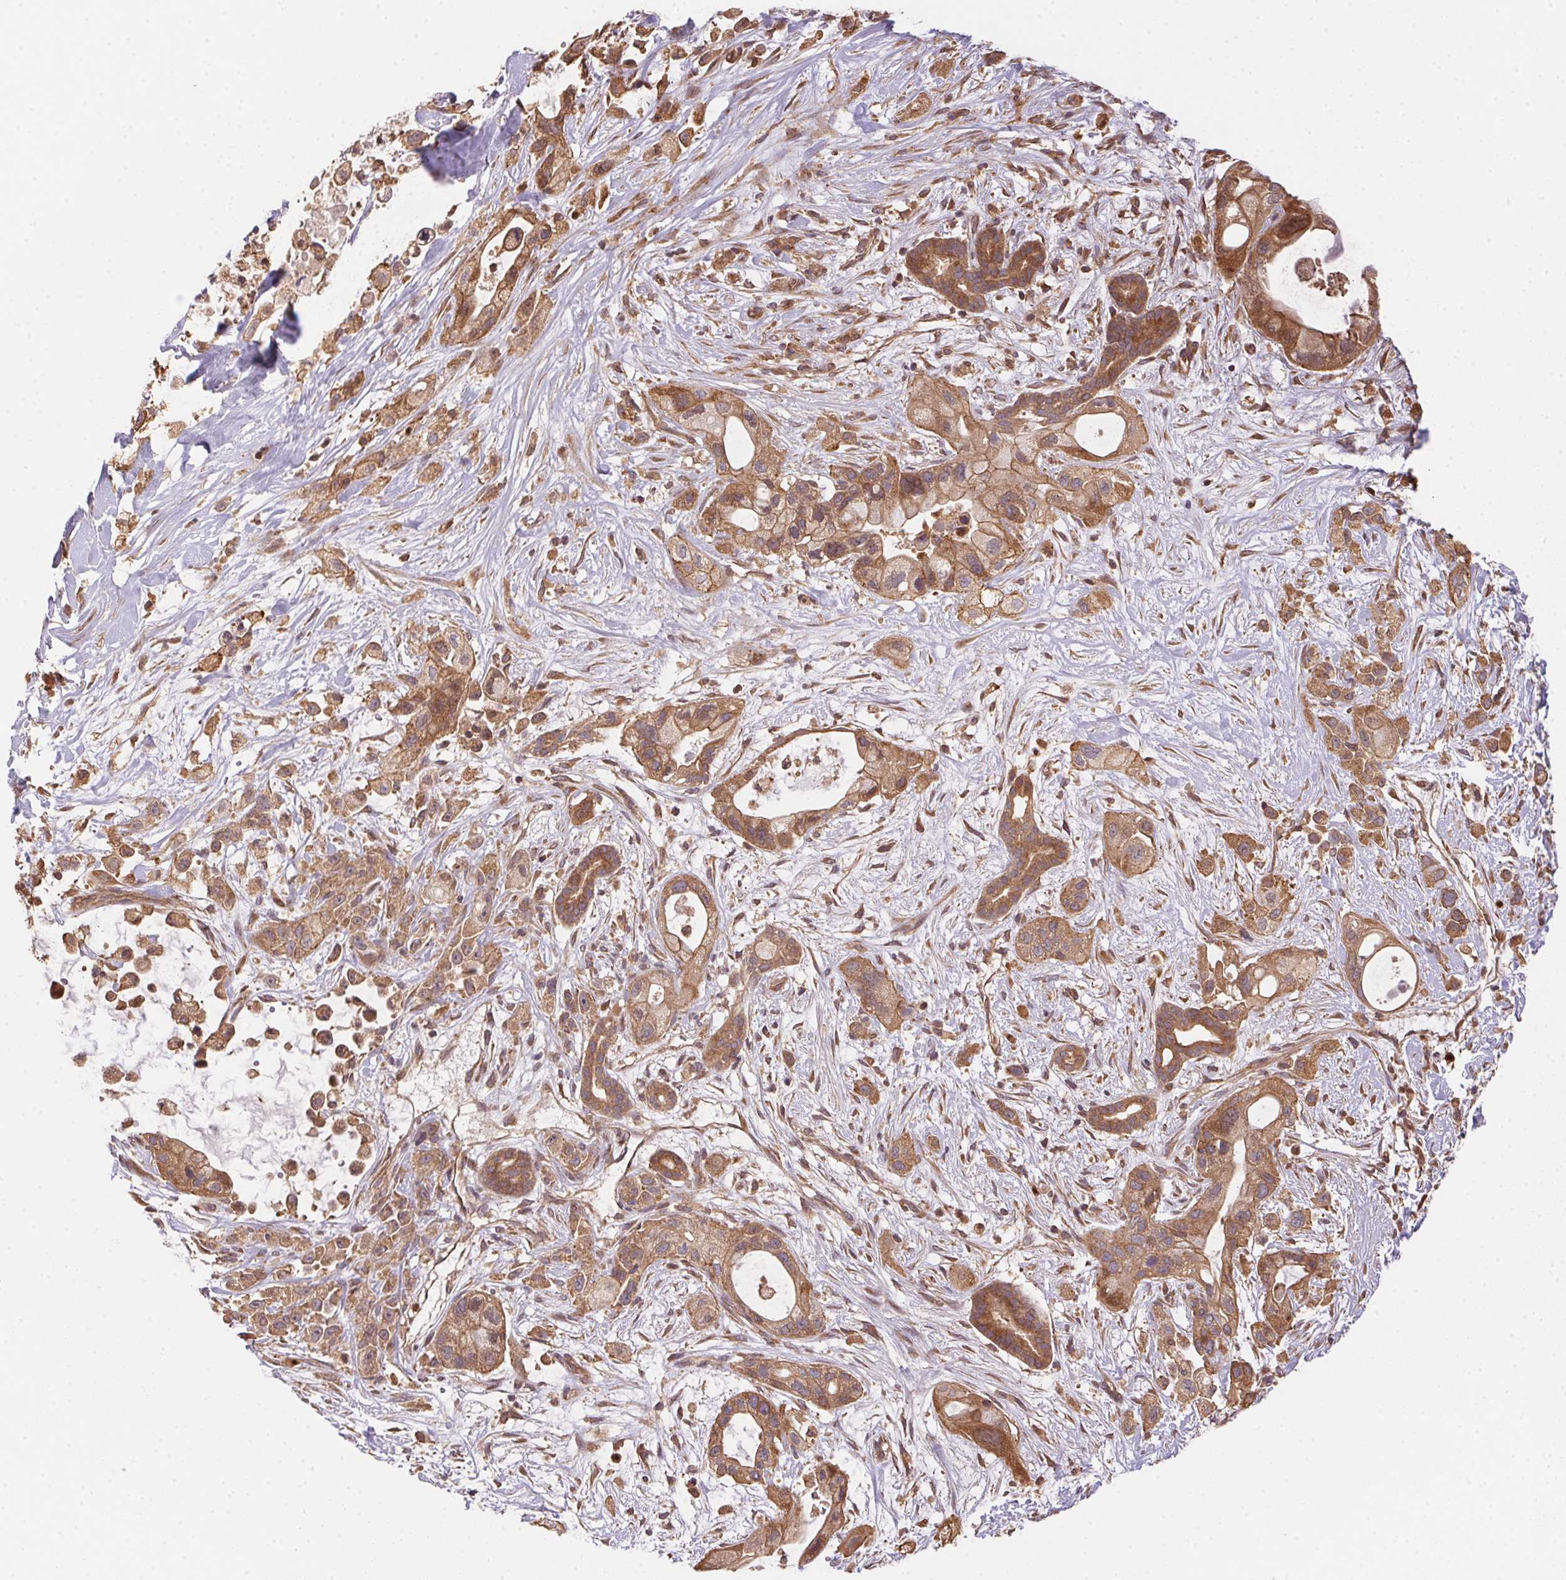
{"staining": {"intensity": "moderate", "quantity": ">75%", "location": "cytoplasmic/membranous,nuclear"}, "tissue": "pancreatic cancer", "cell_type": "Tumor cells", "image_type": "cancer", "snomed": [{"axis": "morphology", "description": "Adenocarcinoma, NOS"}, {"axis": "topography", "description": "Pancreas"}], "caption": "Human pancreatic cancer (adenocarcinoma) stained with a protein marker displays moderate staining in tumor cells.", "gene": "MEX3D", "patient": {"sex": "male", "age": 44}}